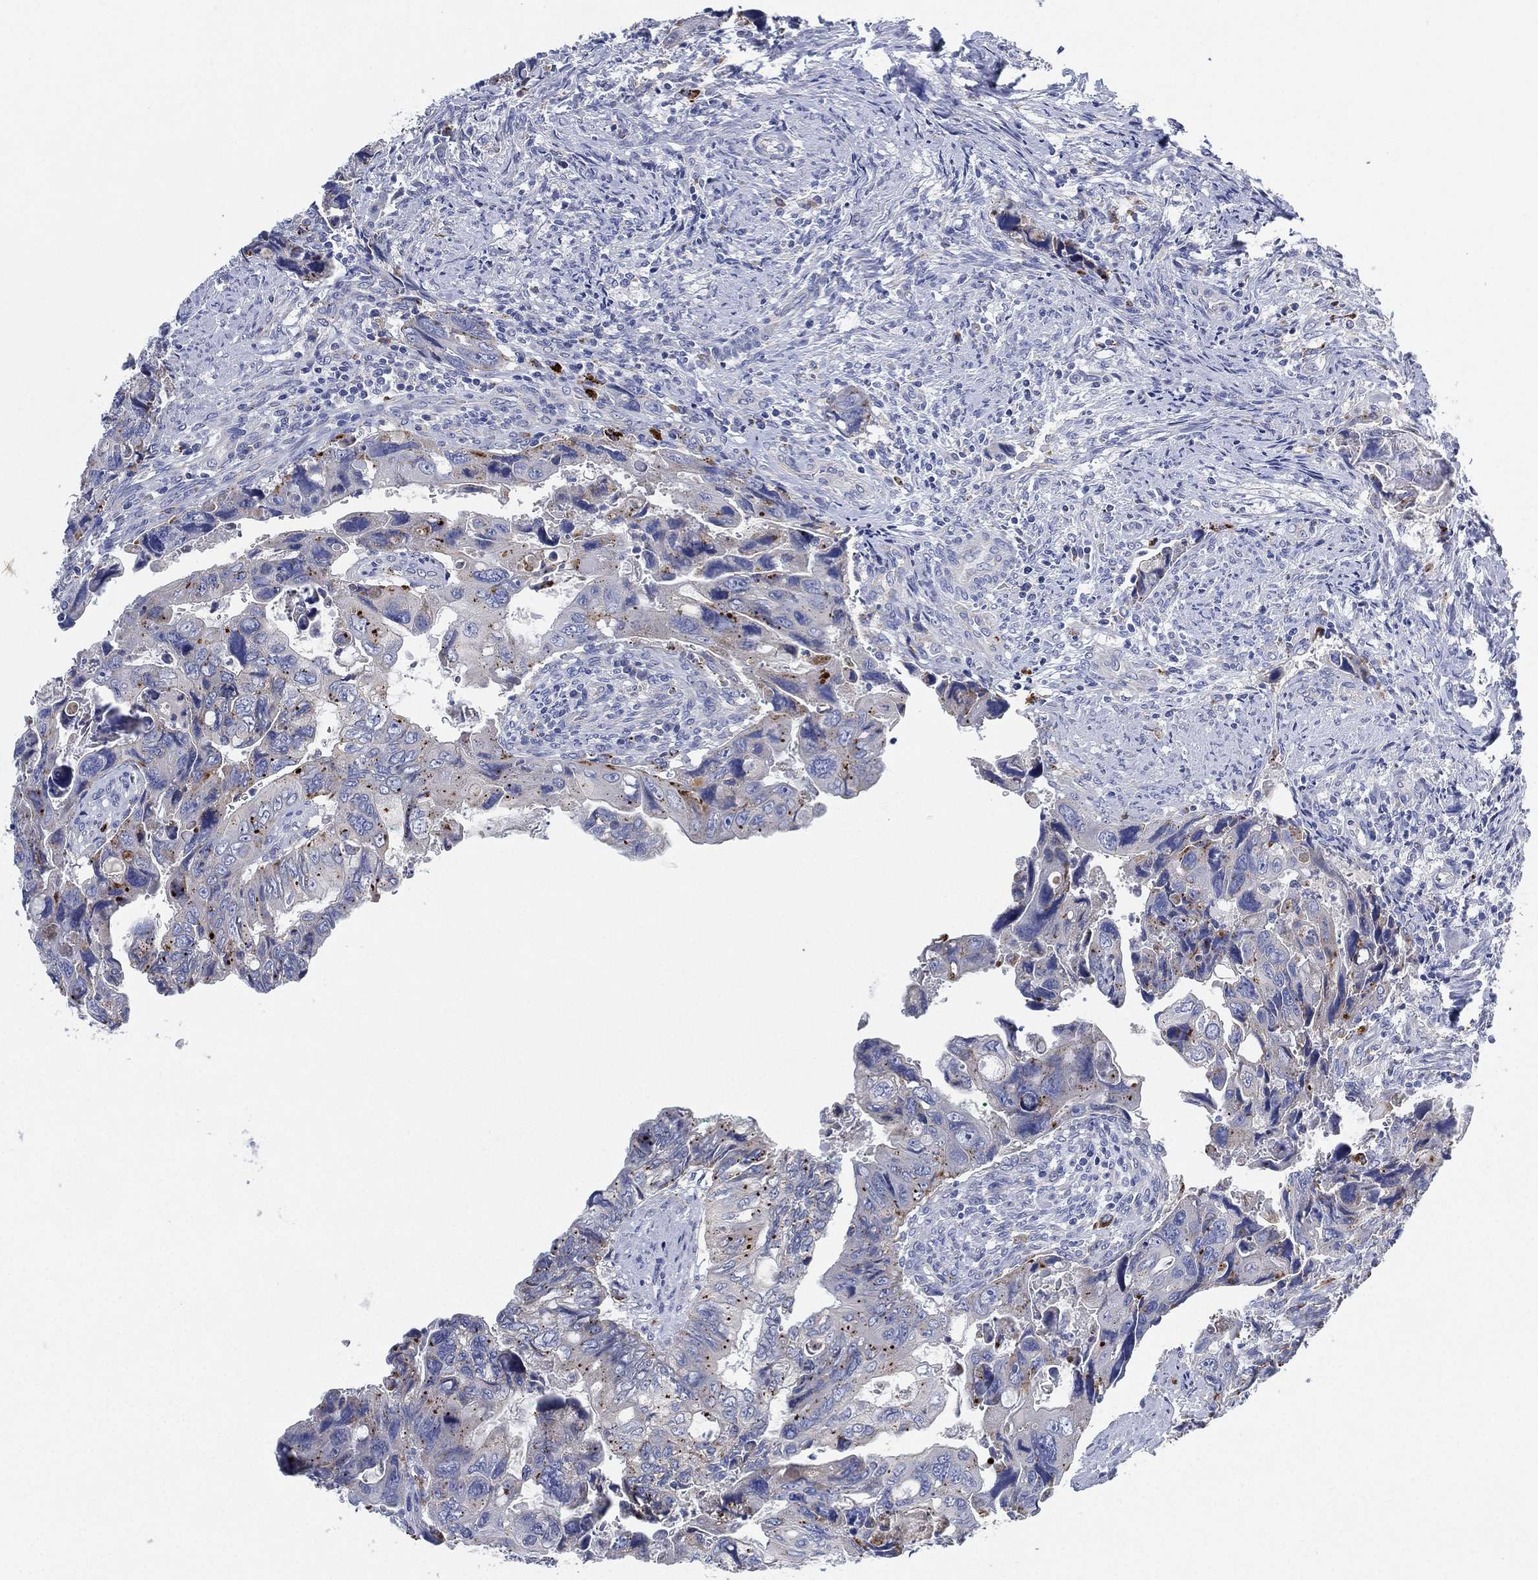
{"staining": {"intensity": "moderate", "quantity": "<25%", "location": "cytoplasmic/membranous"}, "tissue": "colorectal cancer", "cell_type": "Tumor cells", "image_type": "cancer", "snomed": [{"axis": "morphology", "description": "Adenocarcinoma, NOS"}, {"axis": "topography", "description": "Rectum"}], "caption": "Moderate cytoplasmic/membranous expression for a protein is present in approximately <25% of tumor cells of colorectal cancer using immunohistochemistry (IHC).", "gene": "GALNS", "patient": {"sex": "male", "age": 62}}